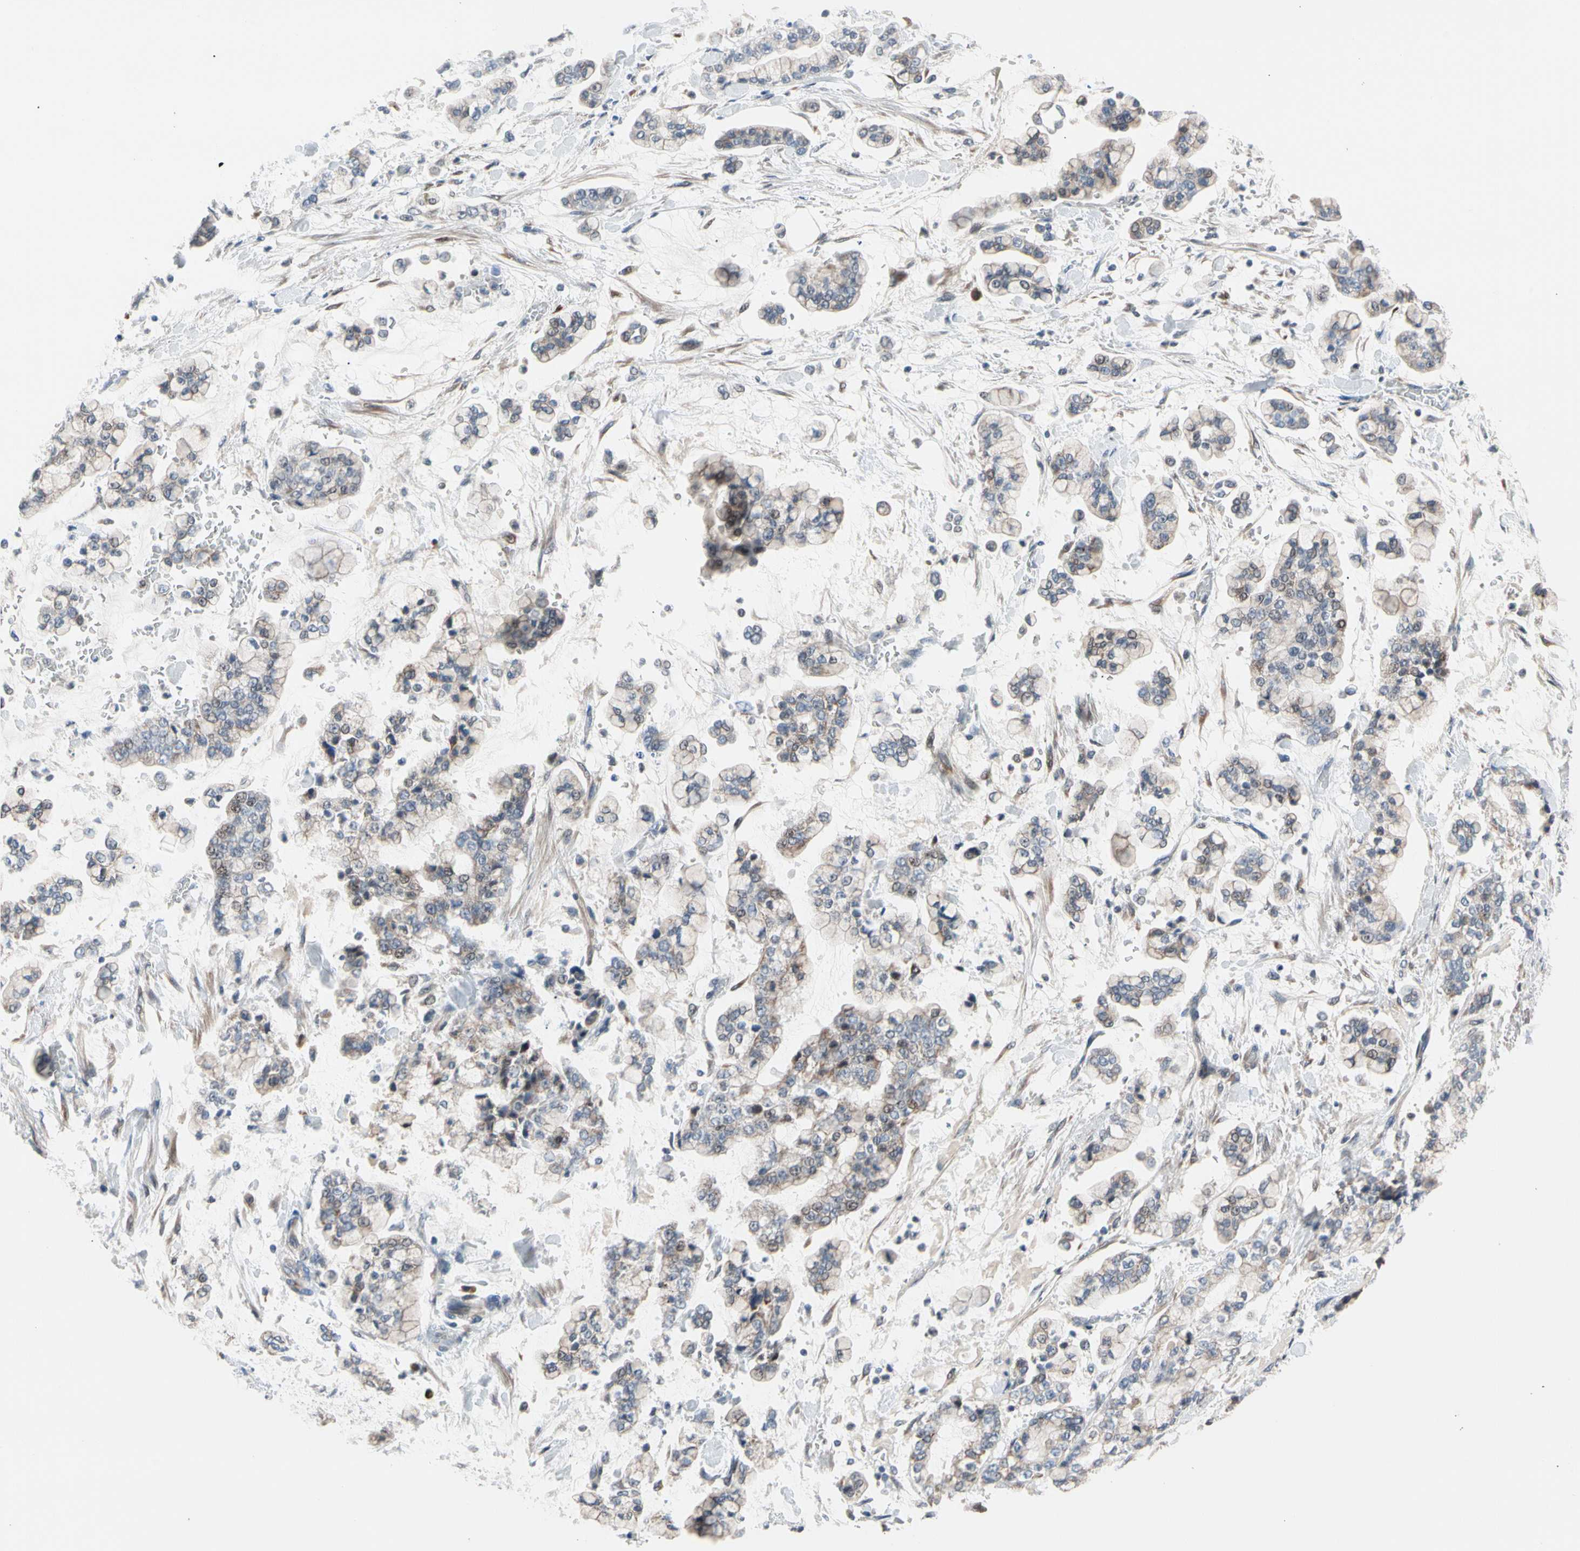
{"staining": {"intensity": "weak", "quantity": "25%-75%", "location": "cytoplasmic/membranous,nuclear"}, "tissue": "stomach cancer", "cell_type": "Tumor cells", "image_type": "cancer", "snomed": [{"axis": "morphology", "description": "Normal tissue, NOS"}, {"axis": "morphology", "description": "Adenocarcinoma, NOS"}, {"axis": "topography", "description": "Stomach, upper"}, {"axis": "topography", "description": "Stomach"}], "caption": "Immunohistochemistry staining of stomach cancer, which reveals low levels of weak cytoplasmic/membranous and nuclear expression in about 25%-75% of tumor cells indicating weak cytoplasmic/membranous and nuclear protein staining. The staining was performed using DAB (3,3'-diaminobenzidine) (brown) for protein detection and nuclei were counterstained in hematoxylin (blue).", "gene": "MARK1", "patient": {"sex": "male", "age": 76}}